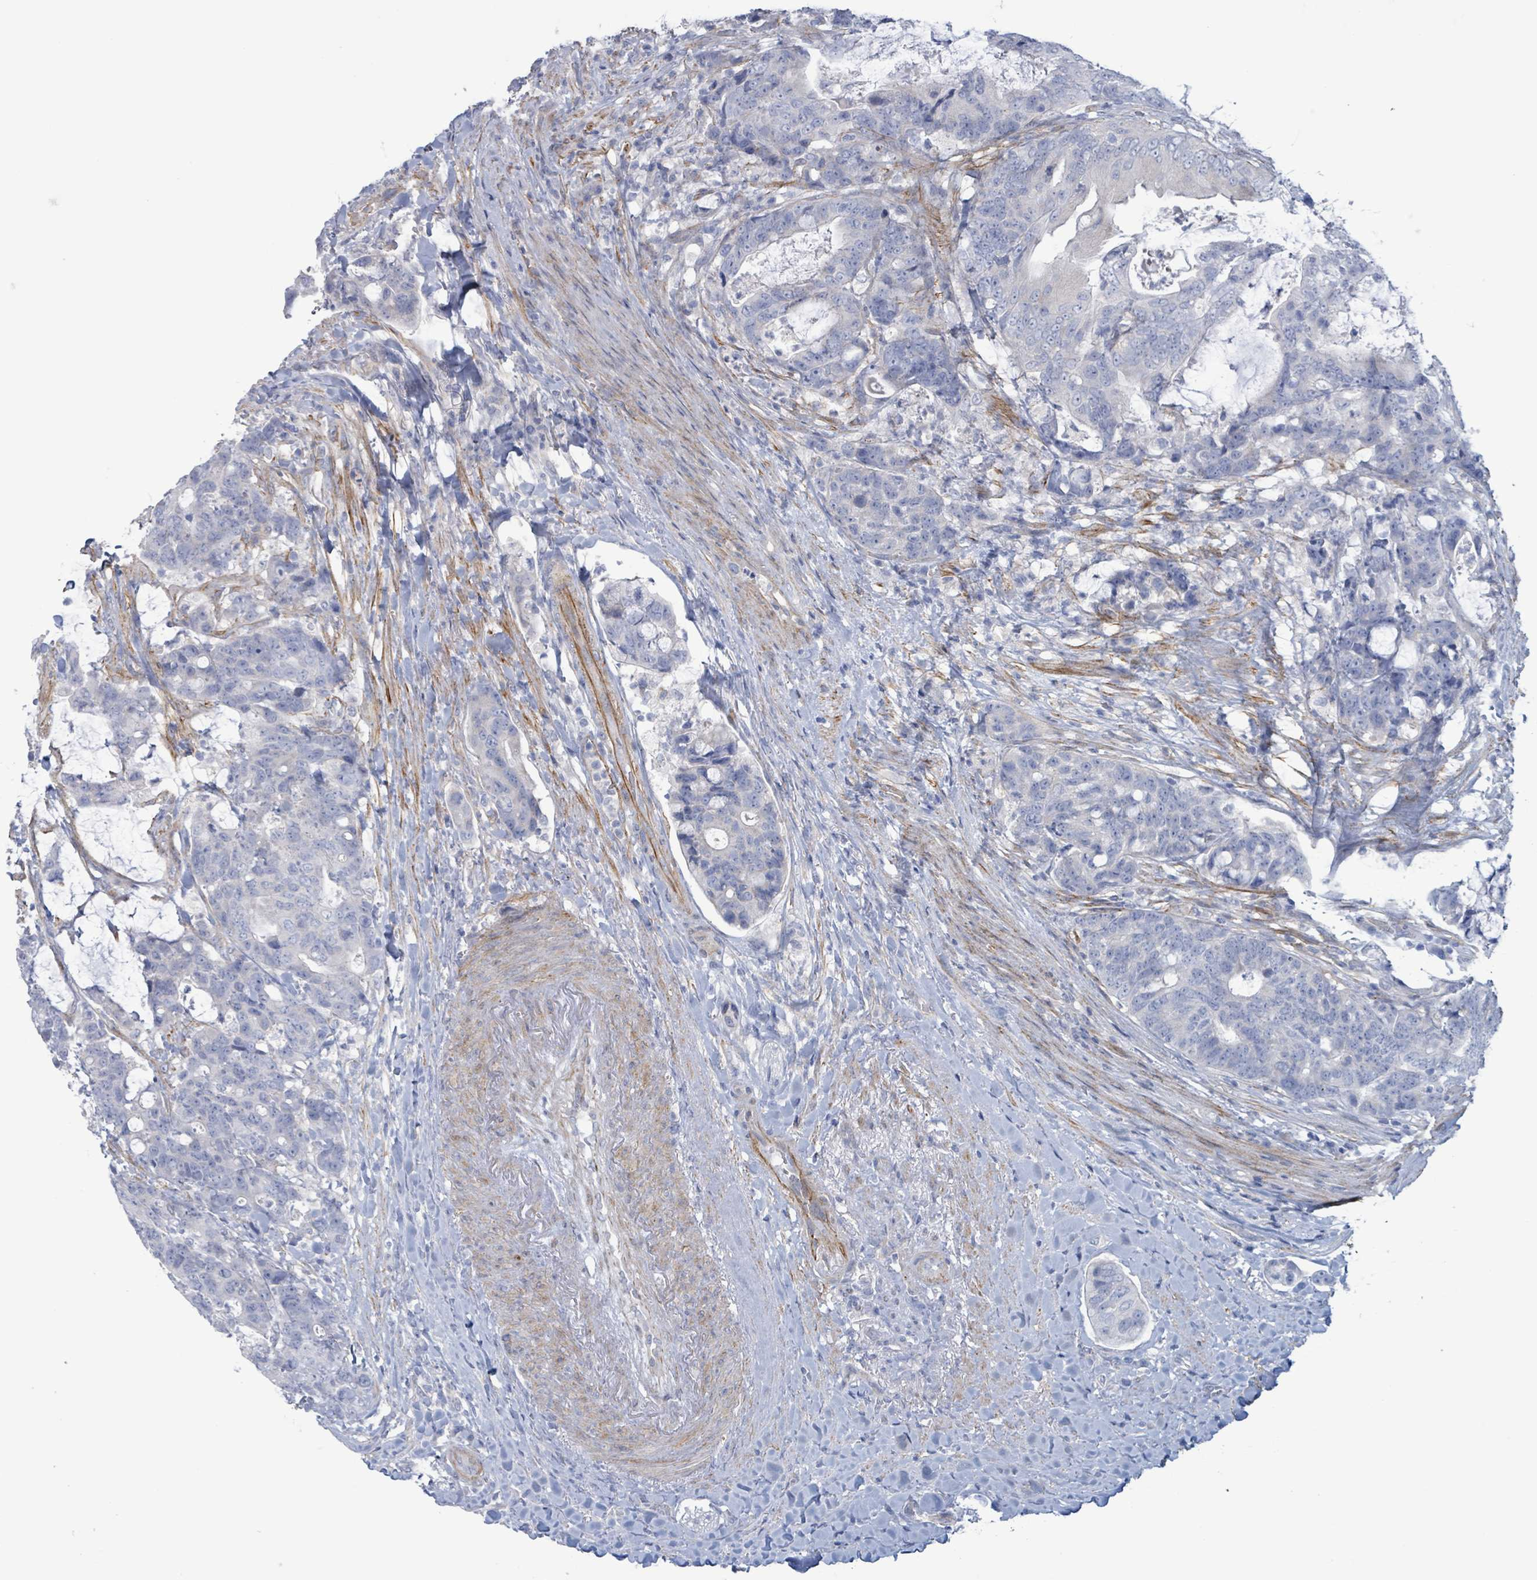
{"staining": {"intensity": "negative", "quantity": "none", "location": "none"}, "tissue": "colorectal cancer", "cell_type": "Tumor cells", "image_type": "cancer", "snomed": [{"axis": "morphology", "description": "Adenocarcinoma, NOS"}, {"axis": "topography", "description": "Colon"}], "caption": "Immunohistochemistry (IHC) image of neoplastic tissue: colorectal cancer stained with DAB exhibits no significant protein positivity in tumor cells.", "gene": "PKLR", "patient": {"sex": "female", "age": 82}}